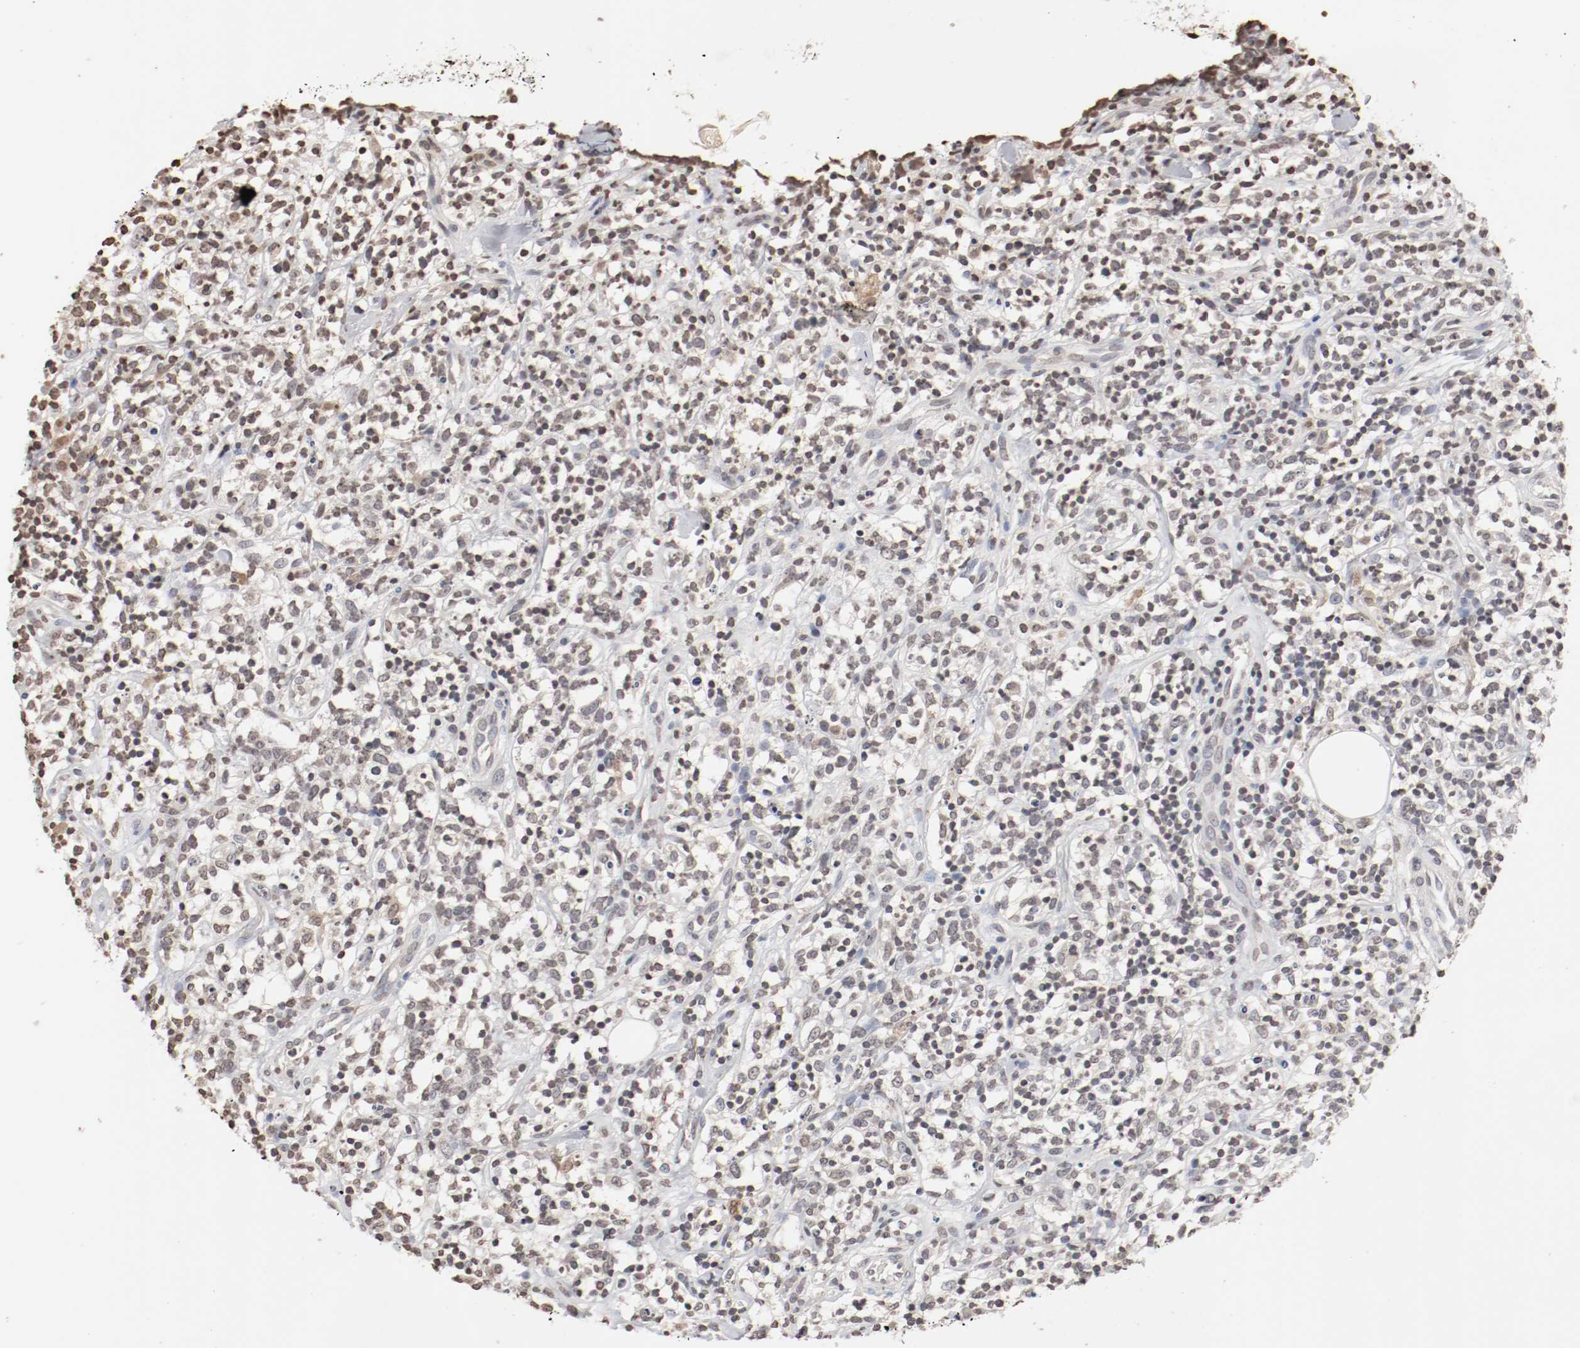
{"staining": {"intensity": "weak", "quantity": ">75%", "location": "nuclear"}, "tissue": "lymphoma", "cell_type": "Tumor cells", "image_type": "cancer", "snomed": [{"axis": "morphology", "description": "Malignant lymphoma, non-Hodgkin's type, High grade"}, {"axis": "topography", "description": "Lymph node"}], "caption": "High-grade malignant lymphoma, non-Hodgkin's type stained with a brown dye exhibits weak nuclear positive staining in approximately >75% of tumor cells.", "gene": "WASL", "patient": {"sex": "female", "age": 73}}